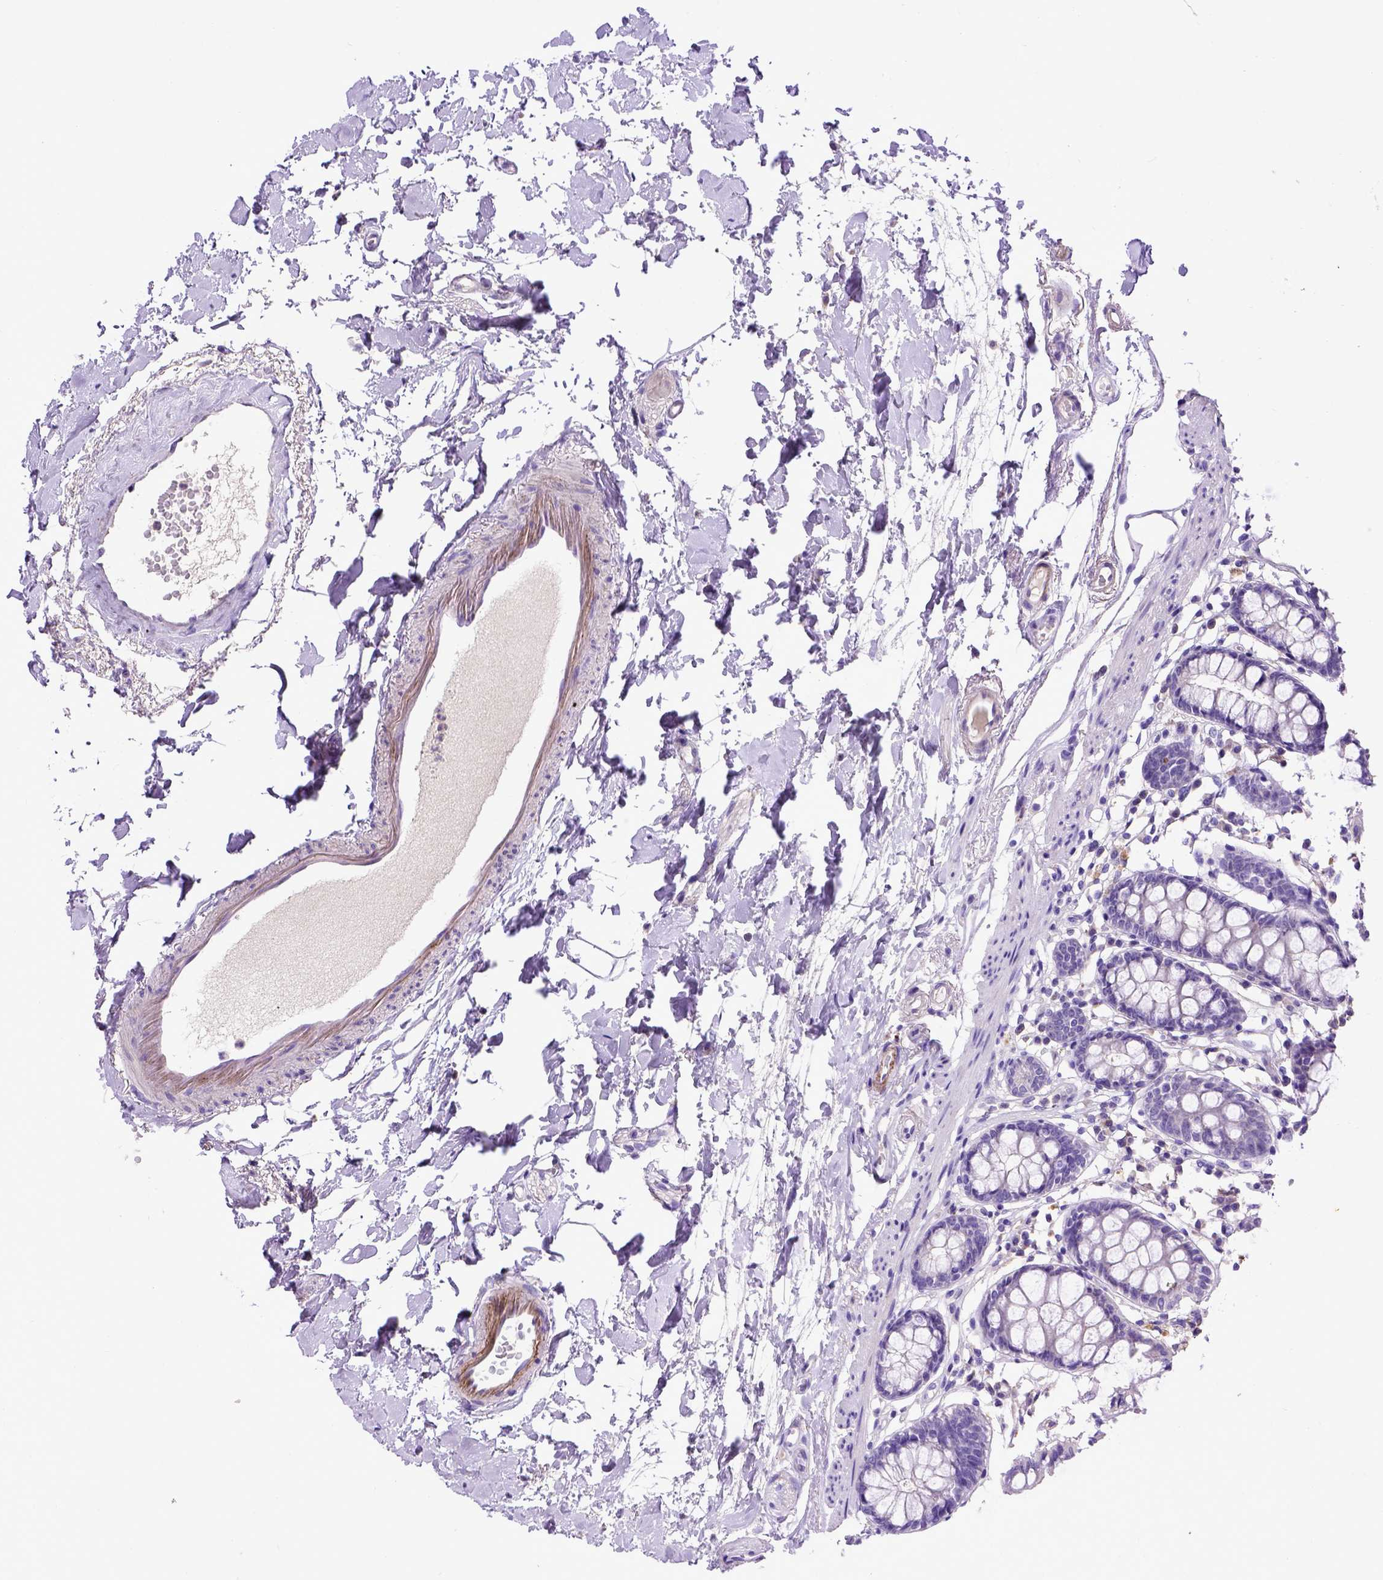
{"staining": {"intensity": "negative", "quantity": "none", "location": "none"}, "tissue": "colon", "cell_type": "Endothelial cells", "image_type": "normal", "snomed": [{"axis": "morphology", "description": "Normal tissue, NOS"}, {"axis": "topography", "description": "Colon"}], "caption": "Immunohistochemistry micrograph of unremarkable colon: human colon stained with DAB (3,3'-diaminobenzidine) demonstrates no significant protein positivity in endothelial cells.", "gene": "ADAM12", "patient": {"sex": "female", "age": 84}}